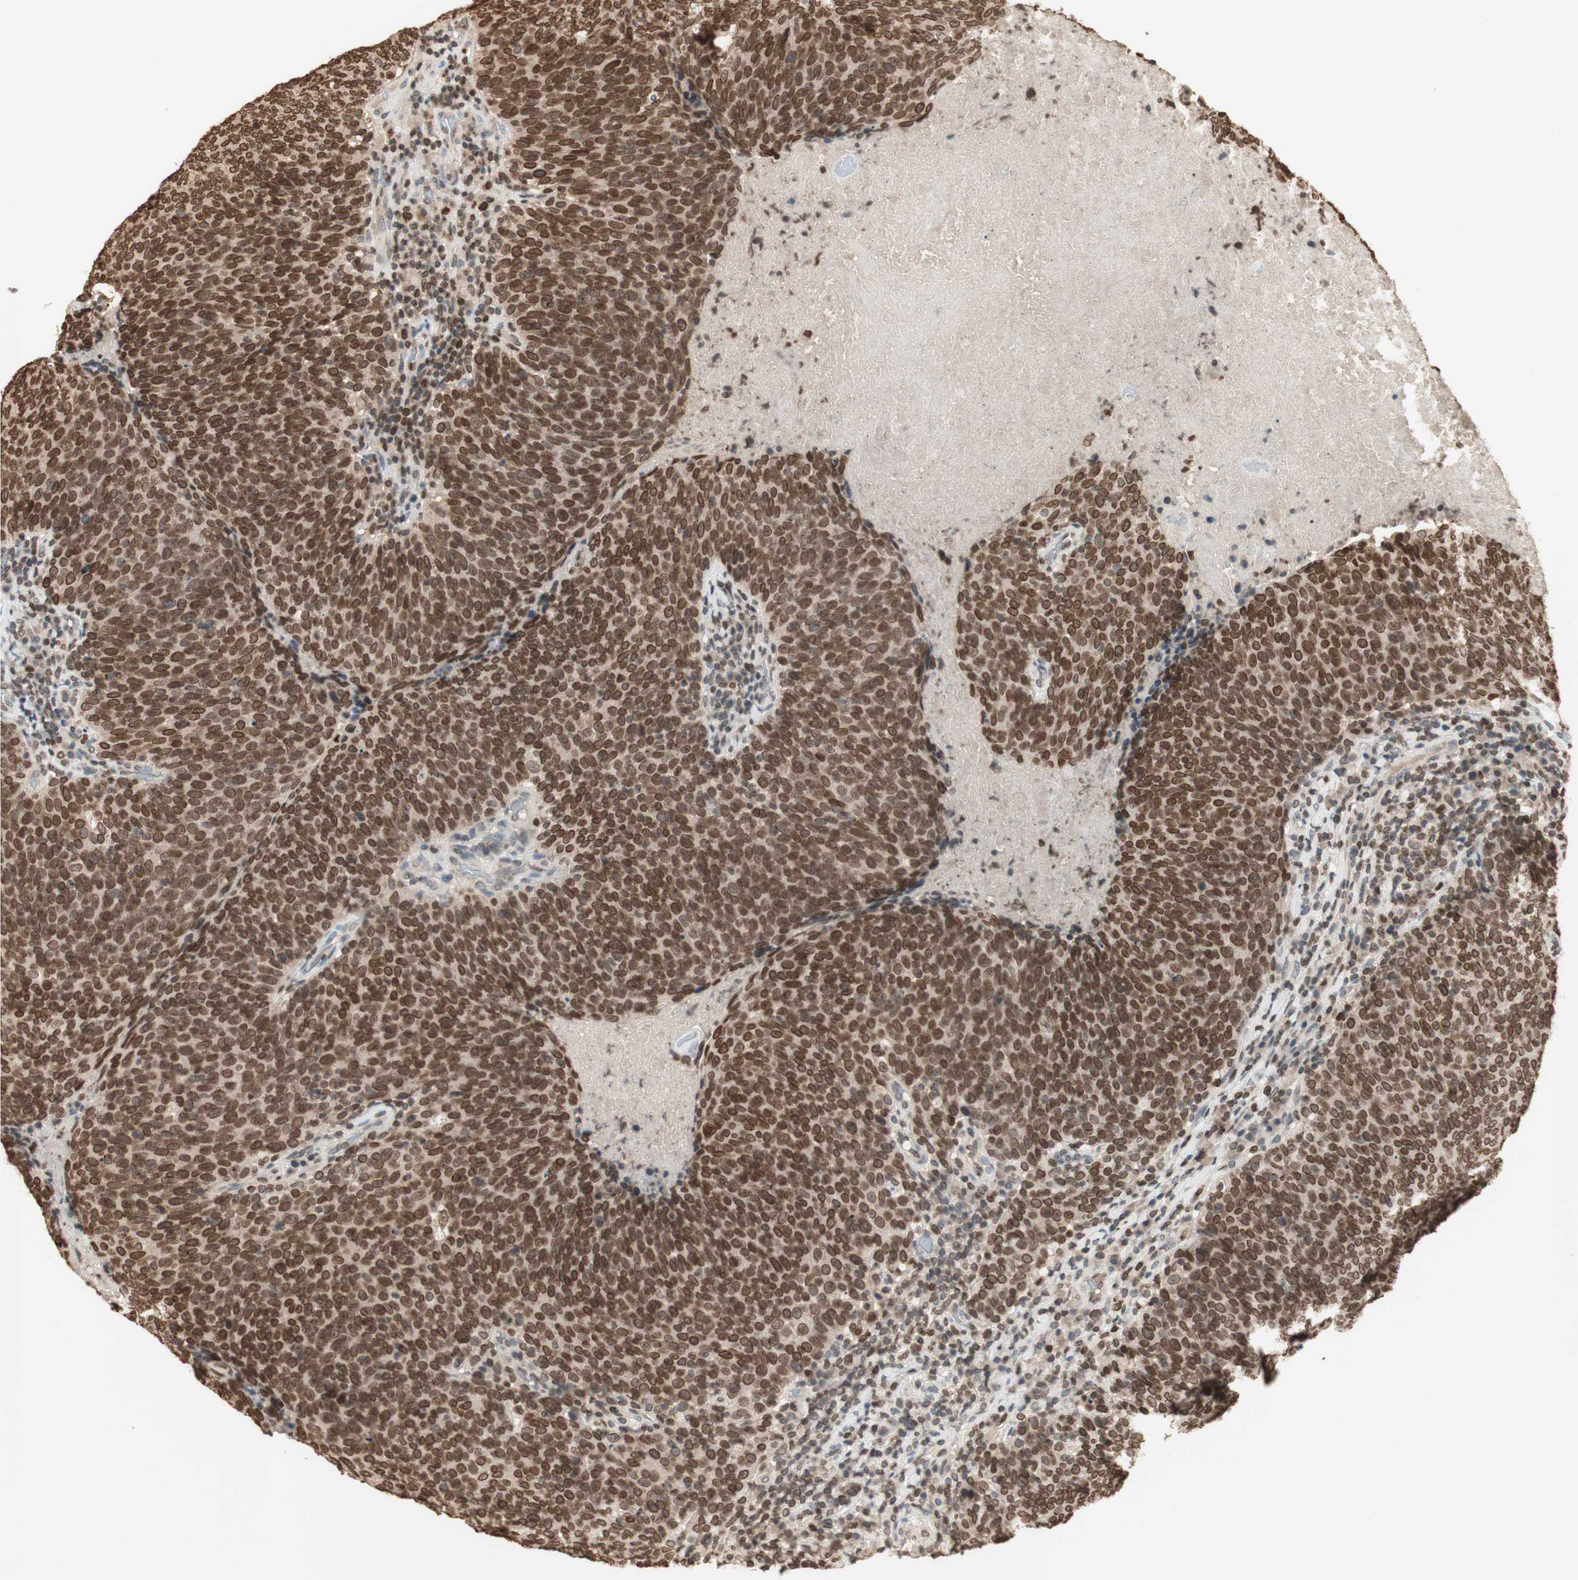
{"staining": {"intensity": "moderate", "quantity": ">75%", "location": "cytoplasmic/membranous,nuclear"}, "tissue": "head and neck cancer", "cell_type": "Tumor cells", "image_type": "cancer", "snomed": [{"axis": "morphology", "description": "Squamous cell carcinoma, NOS"}, {"axis": "morphology", "description": "Squamous cell carcinoma, metastatic, NOS"}, {"axis": "topography", "description": "Lymph node"}, {"axis": "topography", "description": "Head-Neck"}], "caption": "Immunohistochemical staining of human head and neck squamous cell carcinoma reveals moderate cytoplasmic/membranous and nuclear protein positivity in about >75% of tumor cells. The protein of interest is shown in brown color, while the nuclei are stained blue.", "gene": "TMPO", "patient": {"sex": "male", "age": 62}}